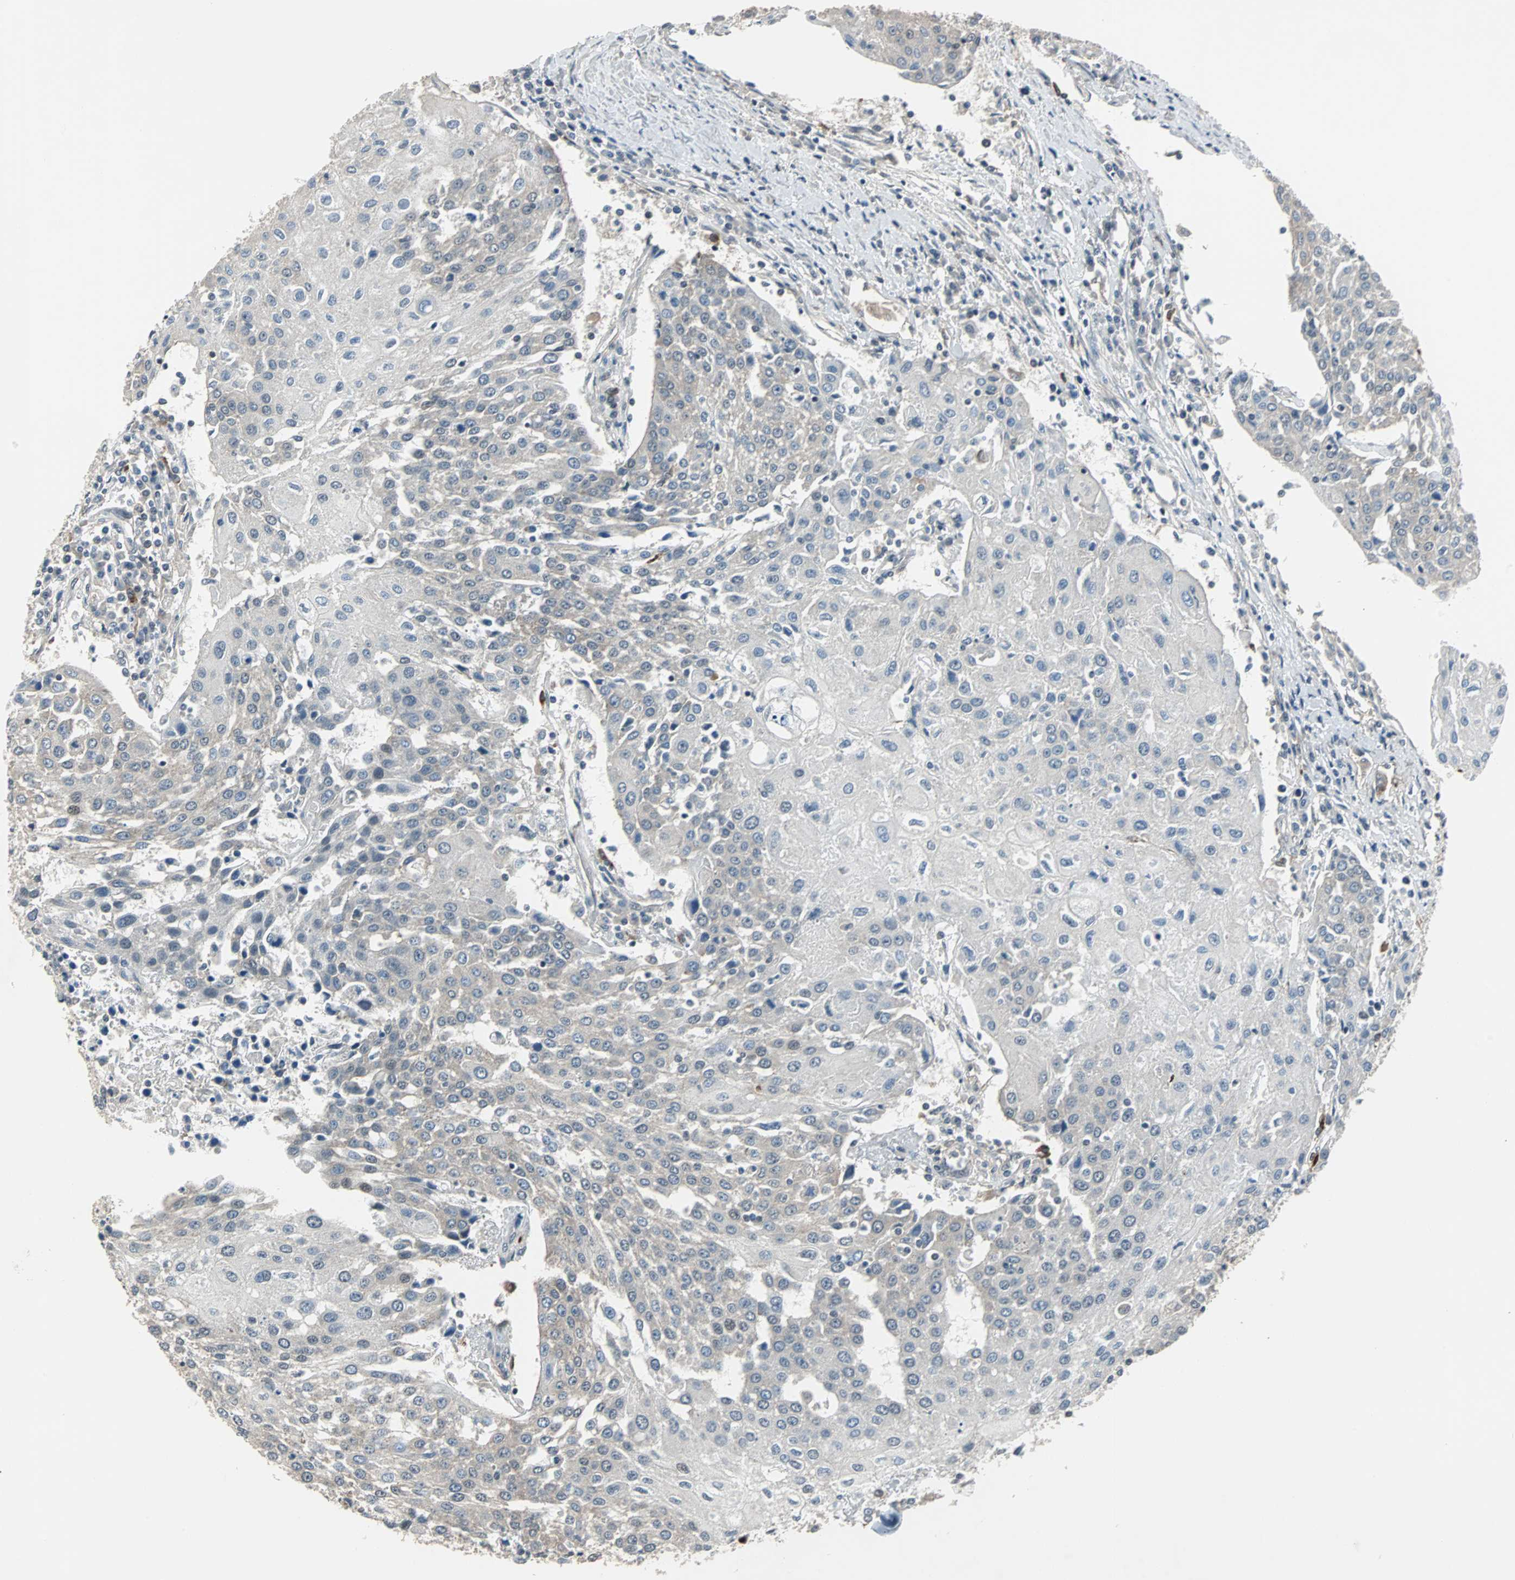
{"staining": {"intensity": "negative", "quantity": "none", "location": "none"}, "tissue": "urothelial cancer", "cell_type": "Tumor cells", "image_type": "cancer", "snomed": [{"axis": "morphology", "description": "Urothelial carcinoma, High grade"}, {"axis": "topography", "description": "Urinary bladder"}], "caption": "Immunohistochemistry (IHC) of human urothelial cancer displays no positivity in tumor cells.", "gene": "MKX", "patient": {"sex": "female", "age": 85}}